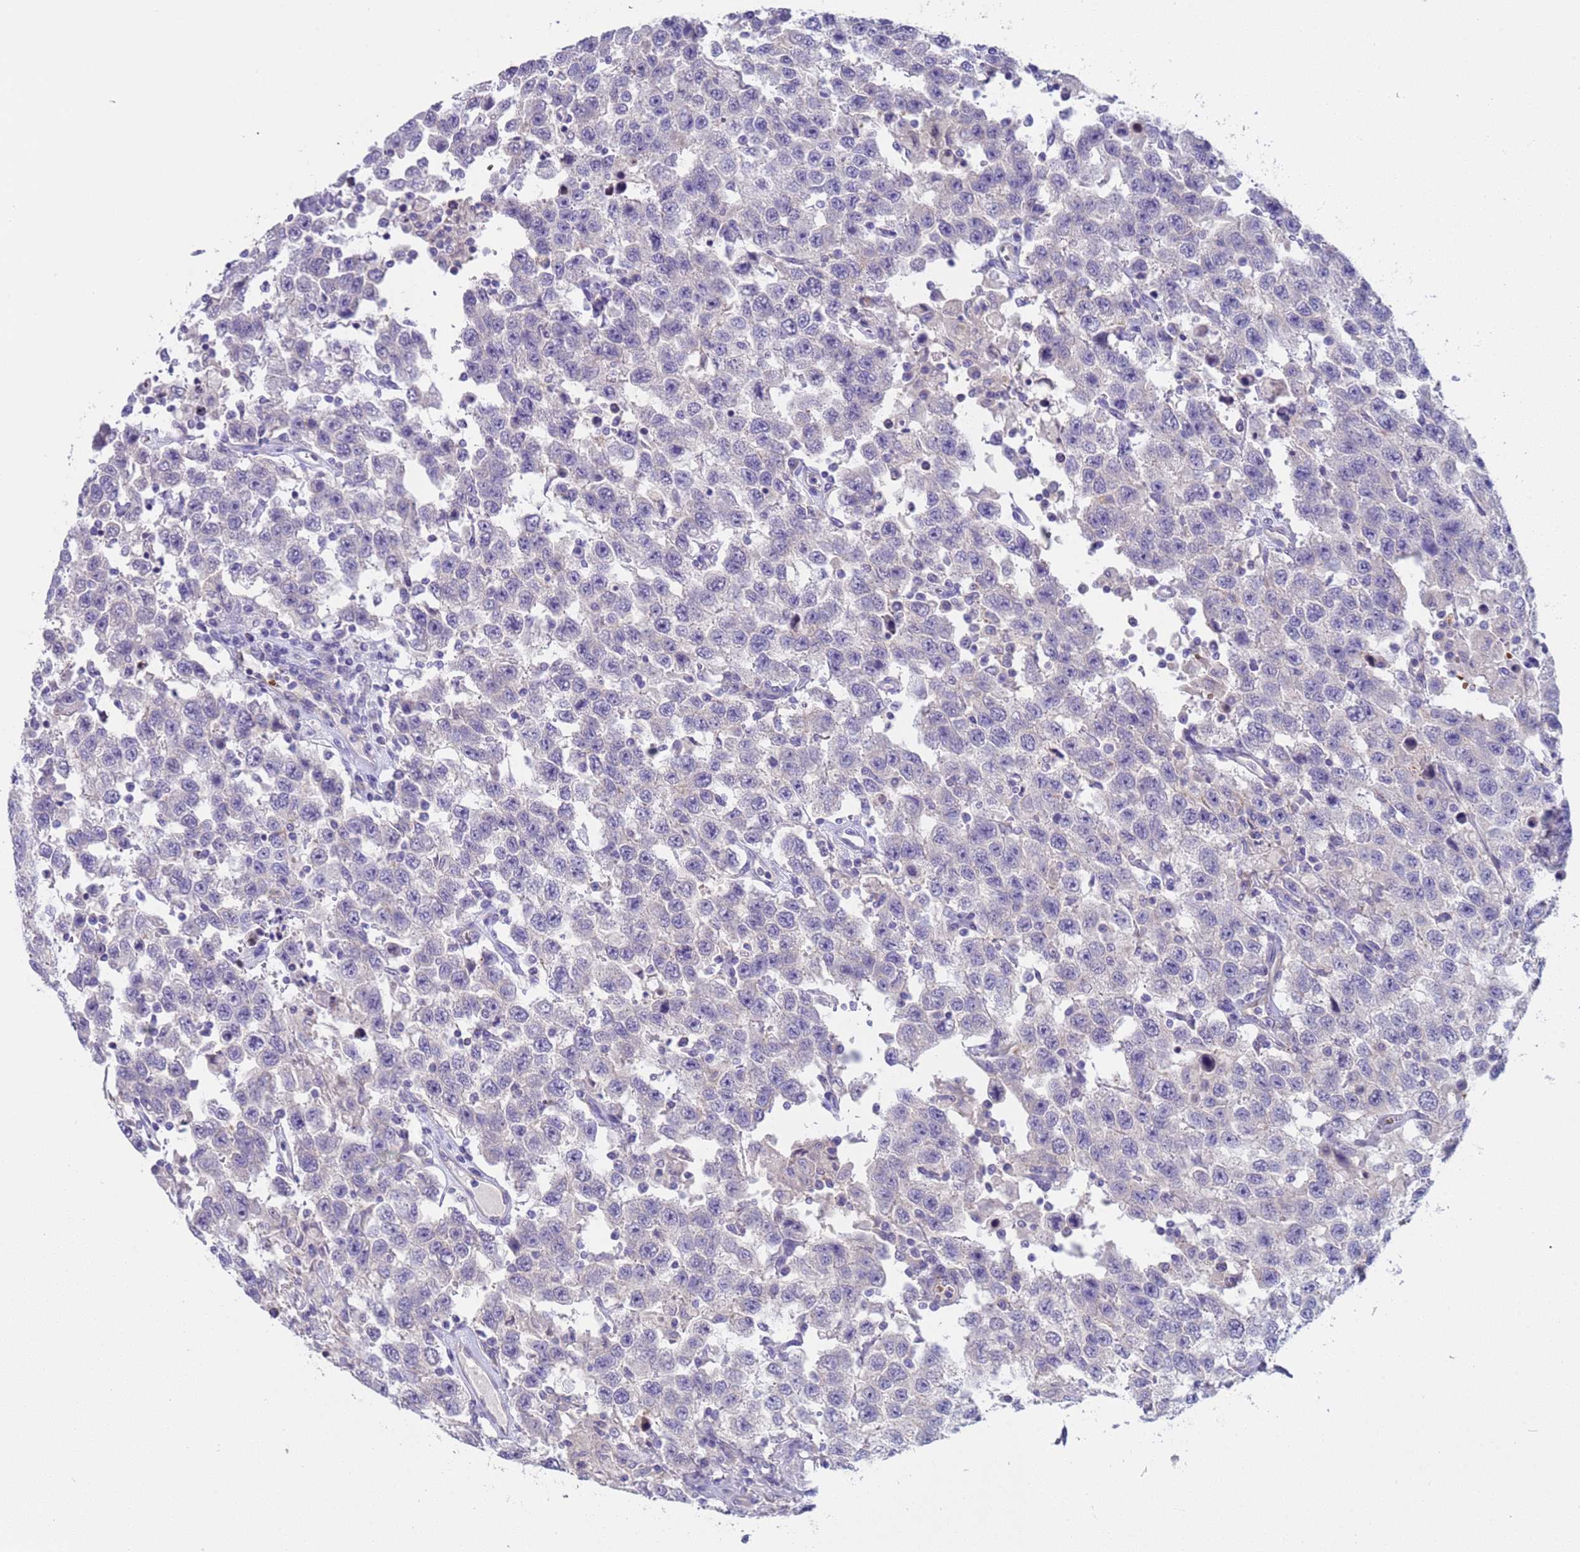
{"staining": {"intensity": "negative", "quantity": "none", "location": "none"}, "tissue": "testis cancer", "cell_type": "Tumor cells", "image_type": "cancer", "snomed": [{"axis": "morphology", "description": "Seminoma, NOS"}, {"axis": "topography", "description": "Testis"}], "caption": "Testis cancer (seminoma) was stained to show a protein in brown. There is no significant expression in tumor cells.", "gene": "KBTBD3", "patient": {"sex": "male", "age": 41}}